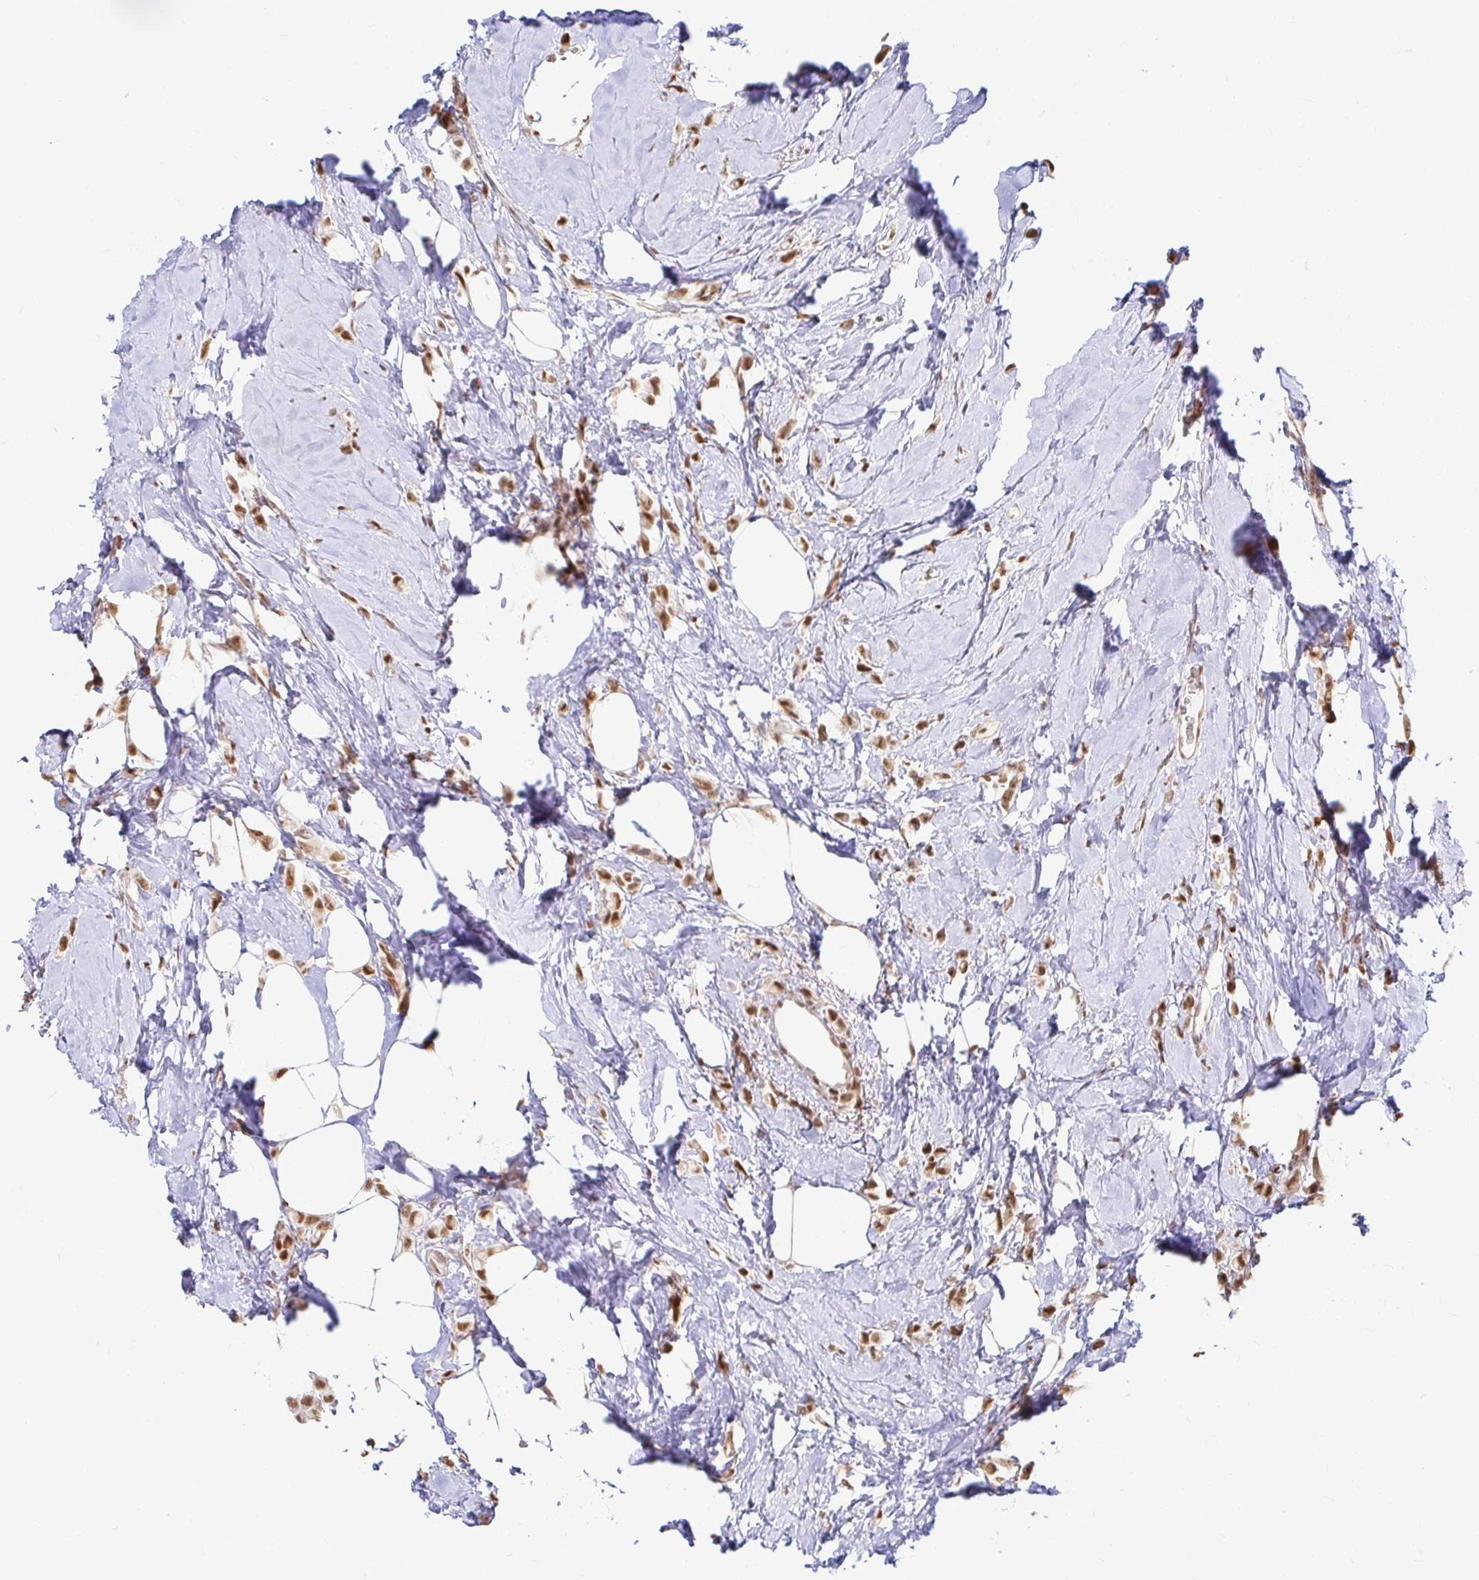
{"staining": {"intensity": "moderate", "quantity": ">75%", "location": "nuclear"}, "tissue": "breast cancer", "cell_type": "Tumor cells", "image_type": "cancer", "snomed": [{"axis": "morphology", "description": "Lobular carcinoma"}, {"axis": "topography", "description": "Breast"}], "caption": "This is a photomicrograph of immunohistochemistry staining of breast cancer, which shows moderate positivity in the nuclear of tumor cells.", "gene": "HNRNPU", "patient": {"sex": "female", "age": 66}}